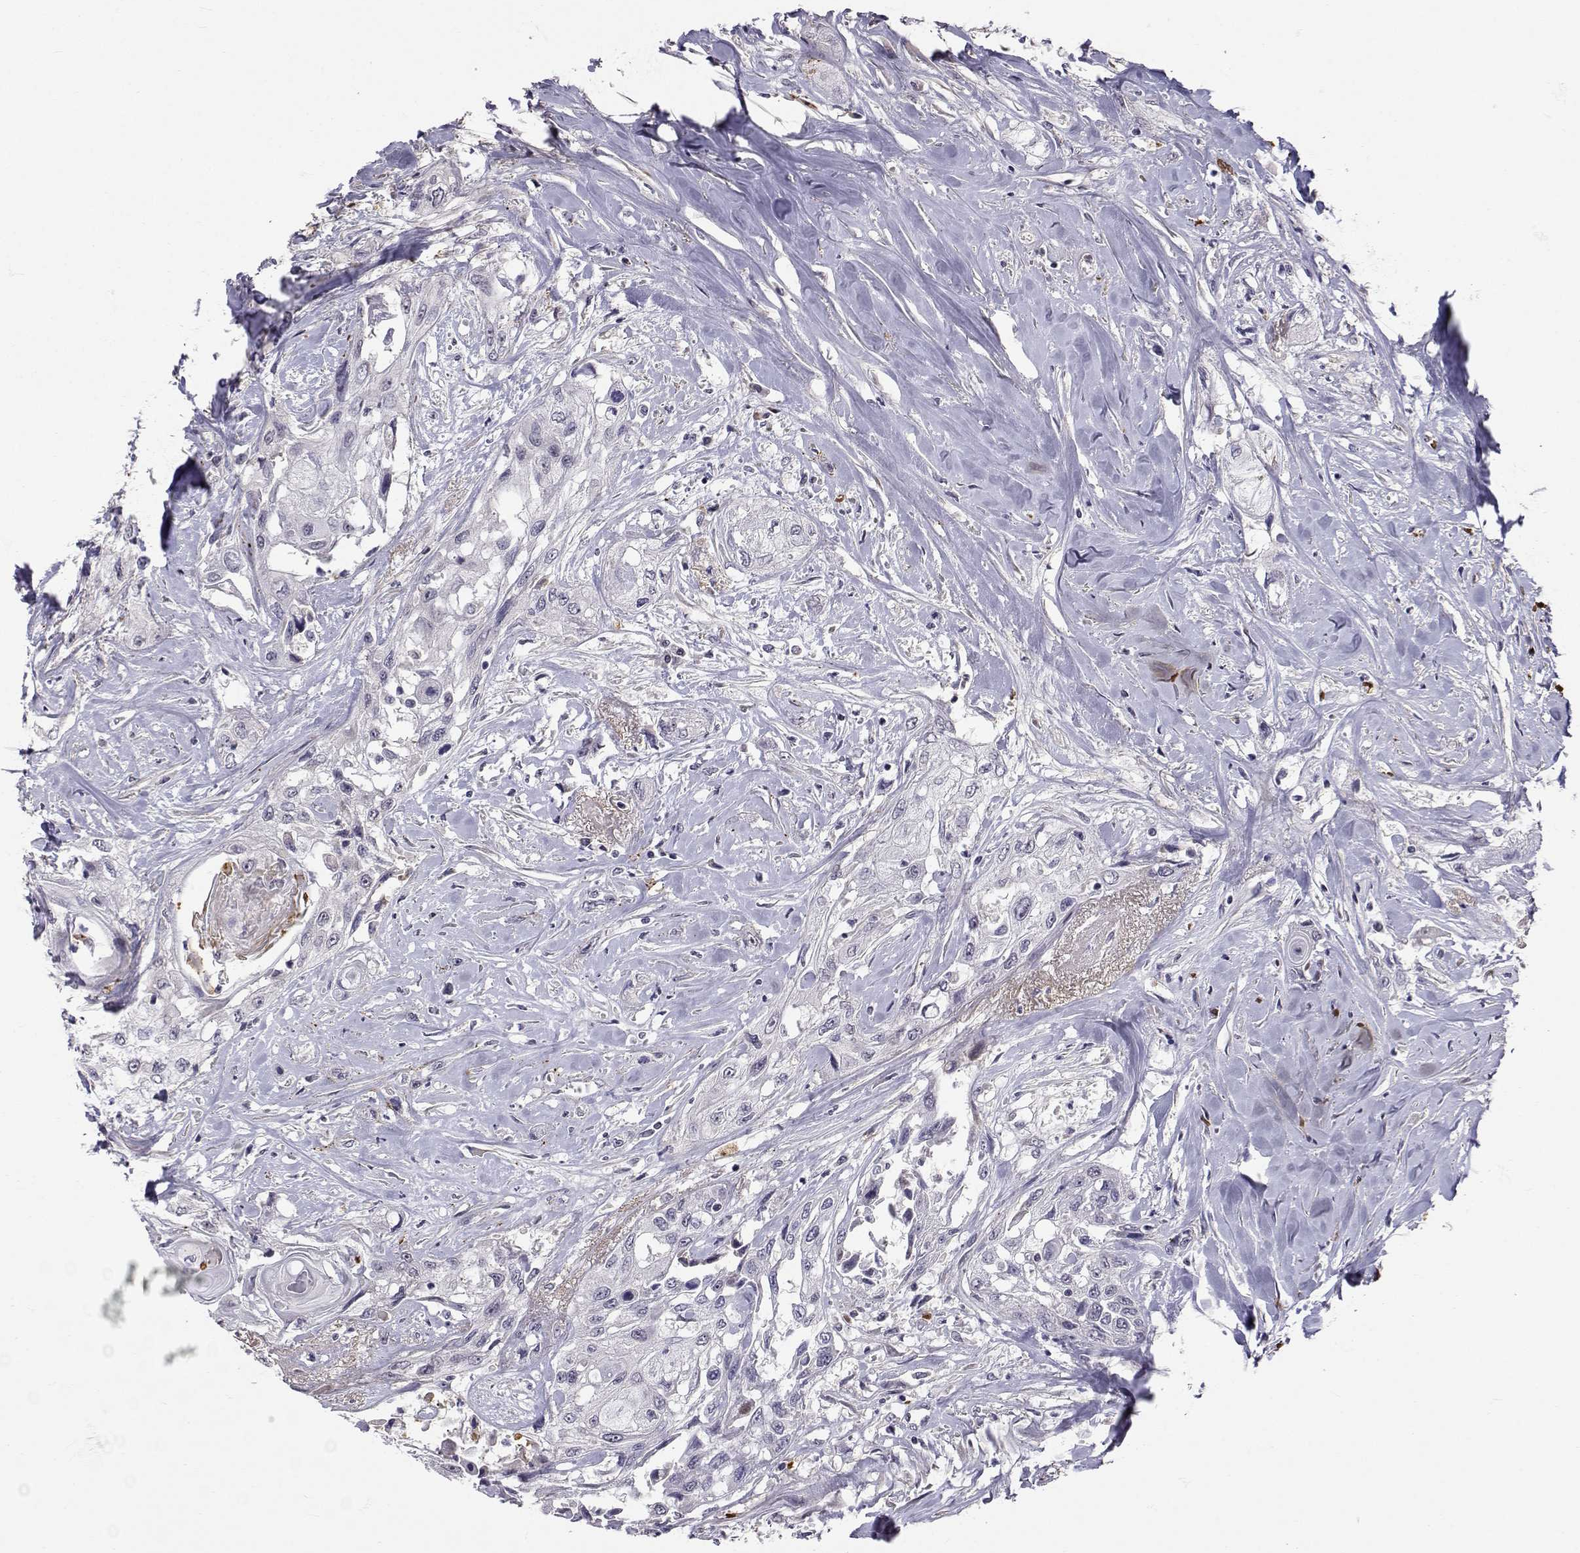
{"staining": {"intensity": "negative", "quantity": "none", "location": "none"}, "tissue": "head and neck cancer", "cell_type": "Tumor cells", "image_type": "cancer", "snomed": [{"axis": "morphology", "description": "Normal tissue, NOS"}, {"axis": "morphology", "description": "Squamous cell carcinoma, NOS"}, {"axis": "topography", "description": "Oral tissue"}, {"axis": "topography", "description": "Peripheral nerve tissue"}, {"axis": "topography", "description": "Head-Neck"}], "caption": "The histopathology image demonstrates no staining of tumor cells in head and neck cancer (squamous cell carcinoma). (Immunohistochemistry, brightfield microscopy, high magnification).", "gene": "SLC6A3", "patient": {"sex": "female", "age": 59}}